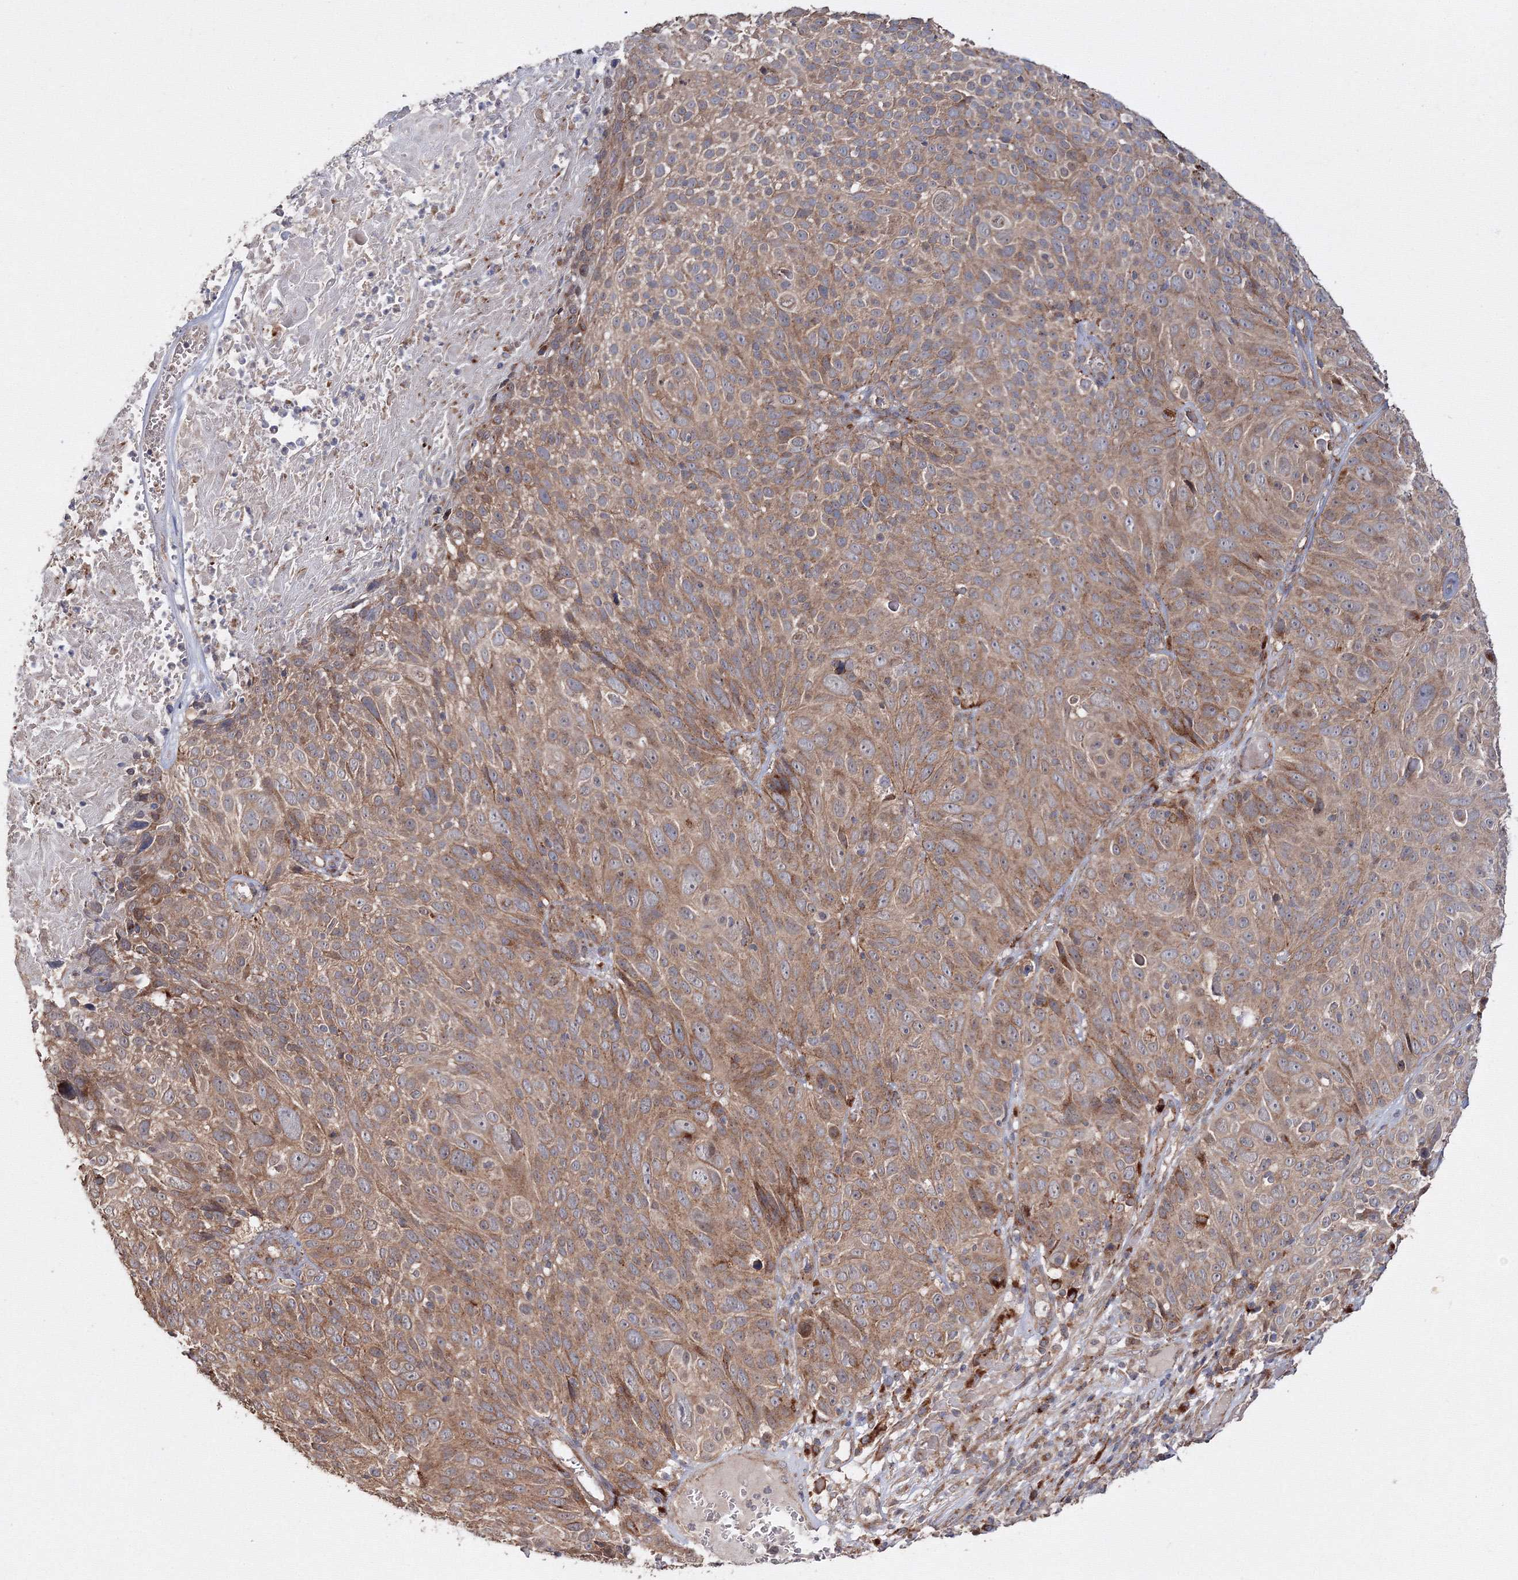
{"staining": {"intensity": "moderate", "quantity": ">75%", "location": "cytoplasmic/membranous"}, "tissue": "cervical cancer", "cell_type": "Tumor cells", "image_type": "cancer", "snomed": [{"axis": "morphology", "description": "Squamous cell carcinoma, NOS"}, {"axis": "topography", "description": "Cervix"}], "caption": "A histopathology image of cervical cancer stained for a protein reveals moderate cytoplasmic/membranous brown staining in tumor cells. The staining was performed using DAB (3,3'-diaminobenzidine) to visualize the protein expression in brown, while the nuclei were stained in blue with hematoxylin (Magnification: 20x).", "gene": "DDO", "patient": {"sex": "female", "age": 74}}